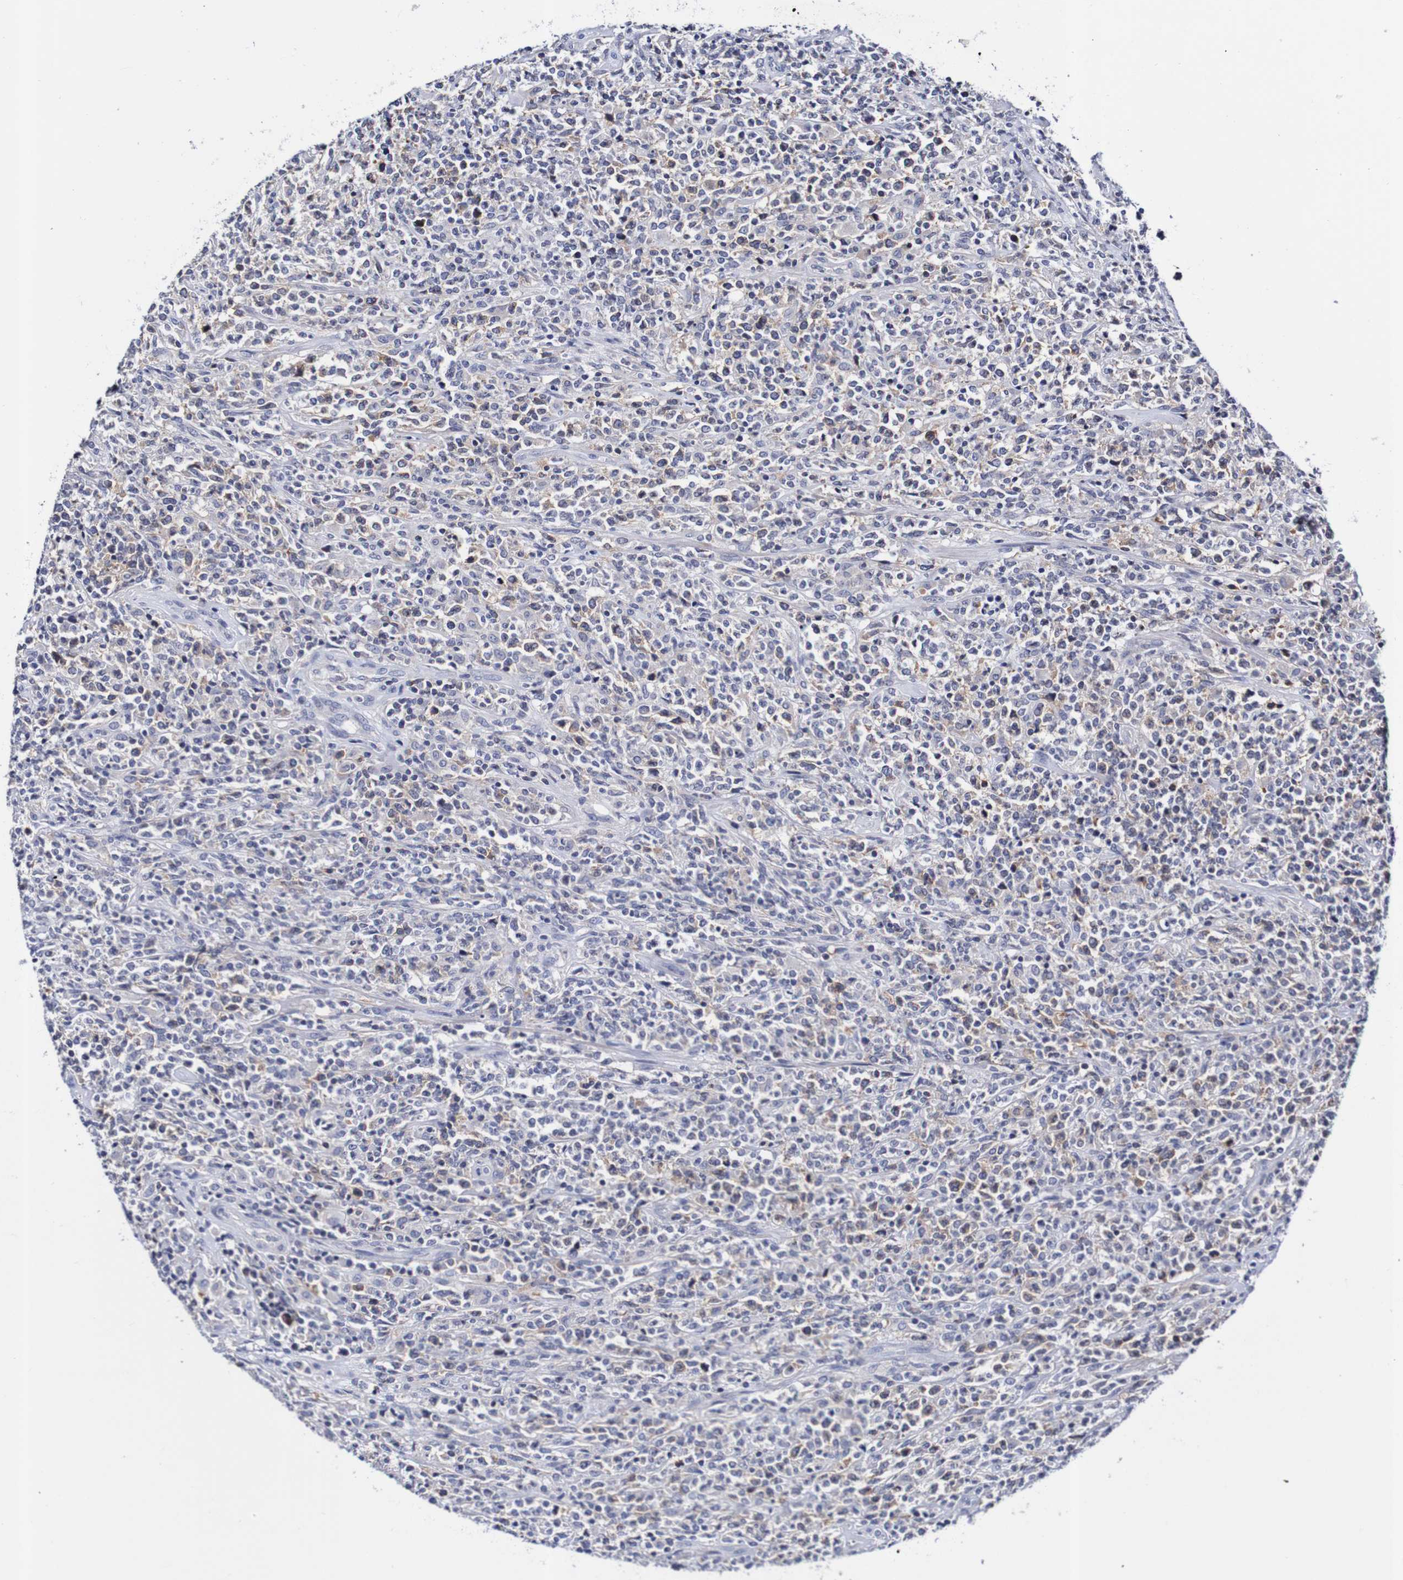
{"staining": {"intensity": "weak", "quantity": "<25%", "location": "cytoplasmic/membranous"}, "tissue": "lymphoma", "cell_type": "Tumor cells", "image_type": "cancer", "snomed": [{"axis": "morphology", "description": "Malignant lymphoma, non-Hodgkin's type, High grade"}, {"axis": "topography", "description": "Soft tissue"}], "caption": "Malignant lymphoma, non-Hodgkin's type (high-grade) was stained to show a protein in brown. There is no significant staining in tumor cells.", "gene": "ACVR1C", "patient": {"sex": "male", "age": 18}}